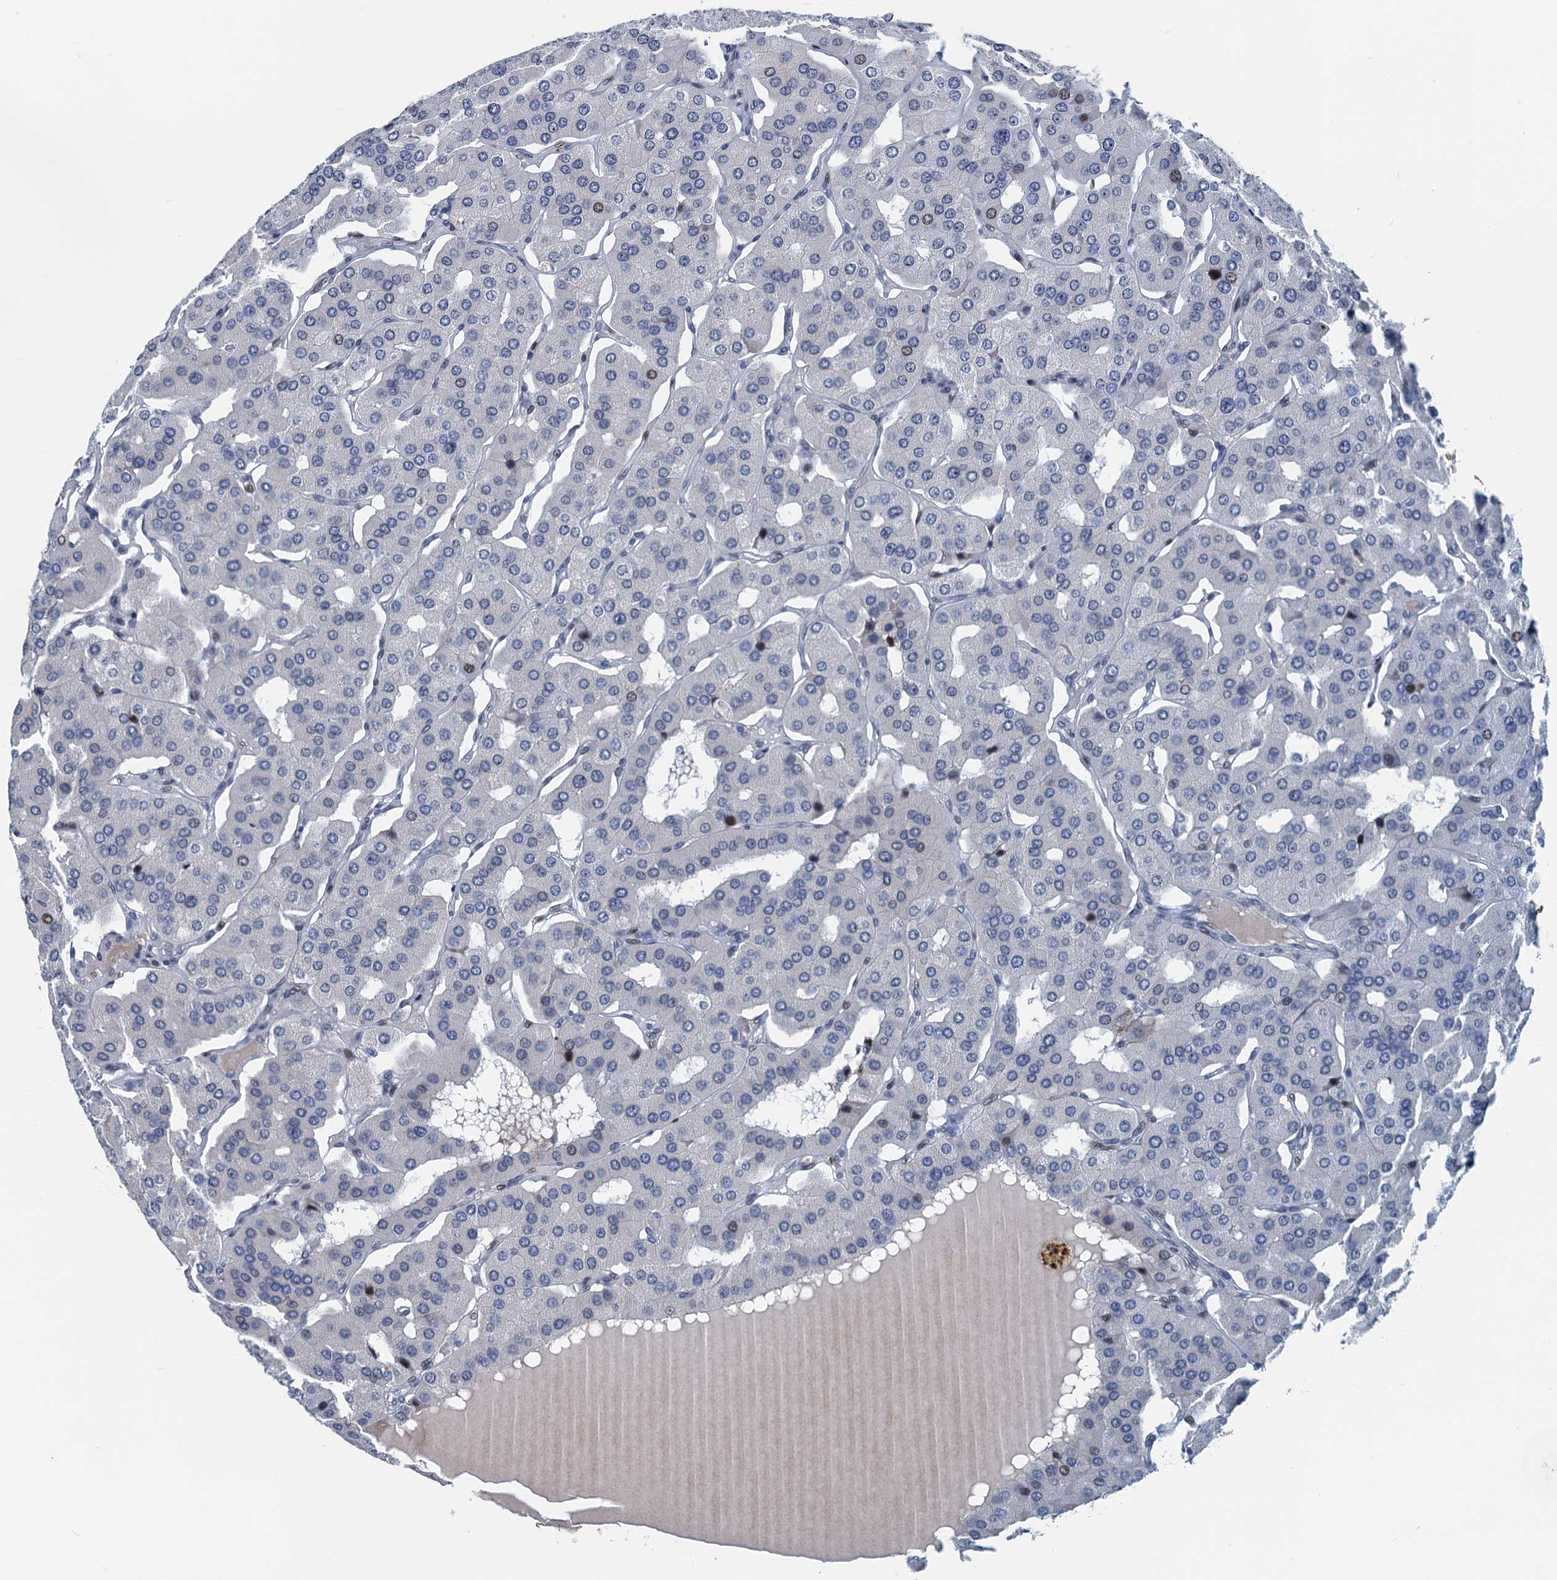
{"staining": {"intensity": "moderate", "quantity": "<25%", "location": "cytoplasmic/membranous"}, "tissue": "parathyroid gland", "cell_type": "Glandular cells", "image_type": "normal", "snomed": [{"axis": "morphology", "description": "Normal tissue, NOS"}, {"axis": "morphology", "description": "Adenoma, NOS"}, {"axis": "topography", "description": "Parathyroid gland"}], "caption": "The immunohistochemical stain labels moderate cytoplasmic/membranous expression in glandular cells of benign parathyroid gland. (DAB (3,3'-diaminobenzidine) = brown stain, brightfield microscopy at high magnification).", "gene": "ANKRD13D", "patient": {"sex": "female", "age": 86}}